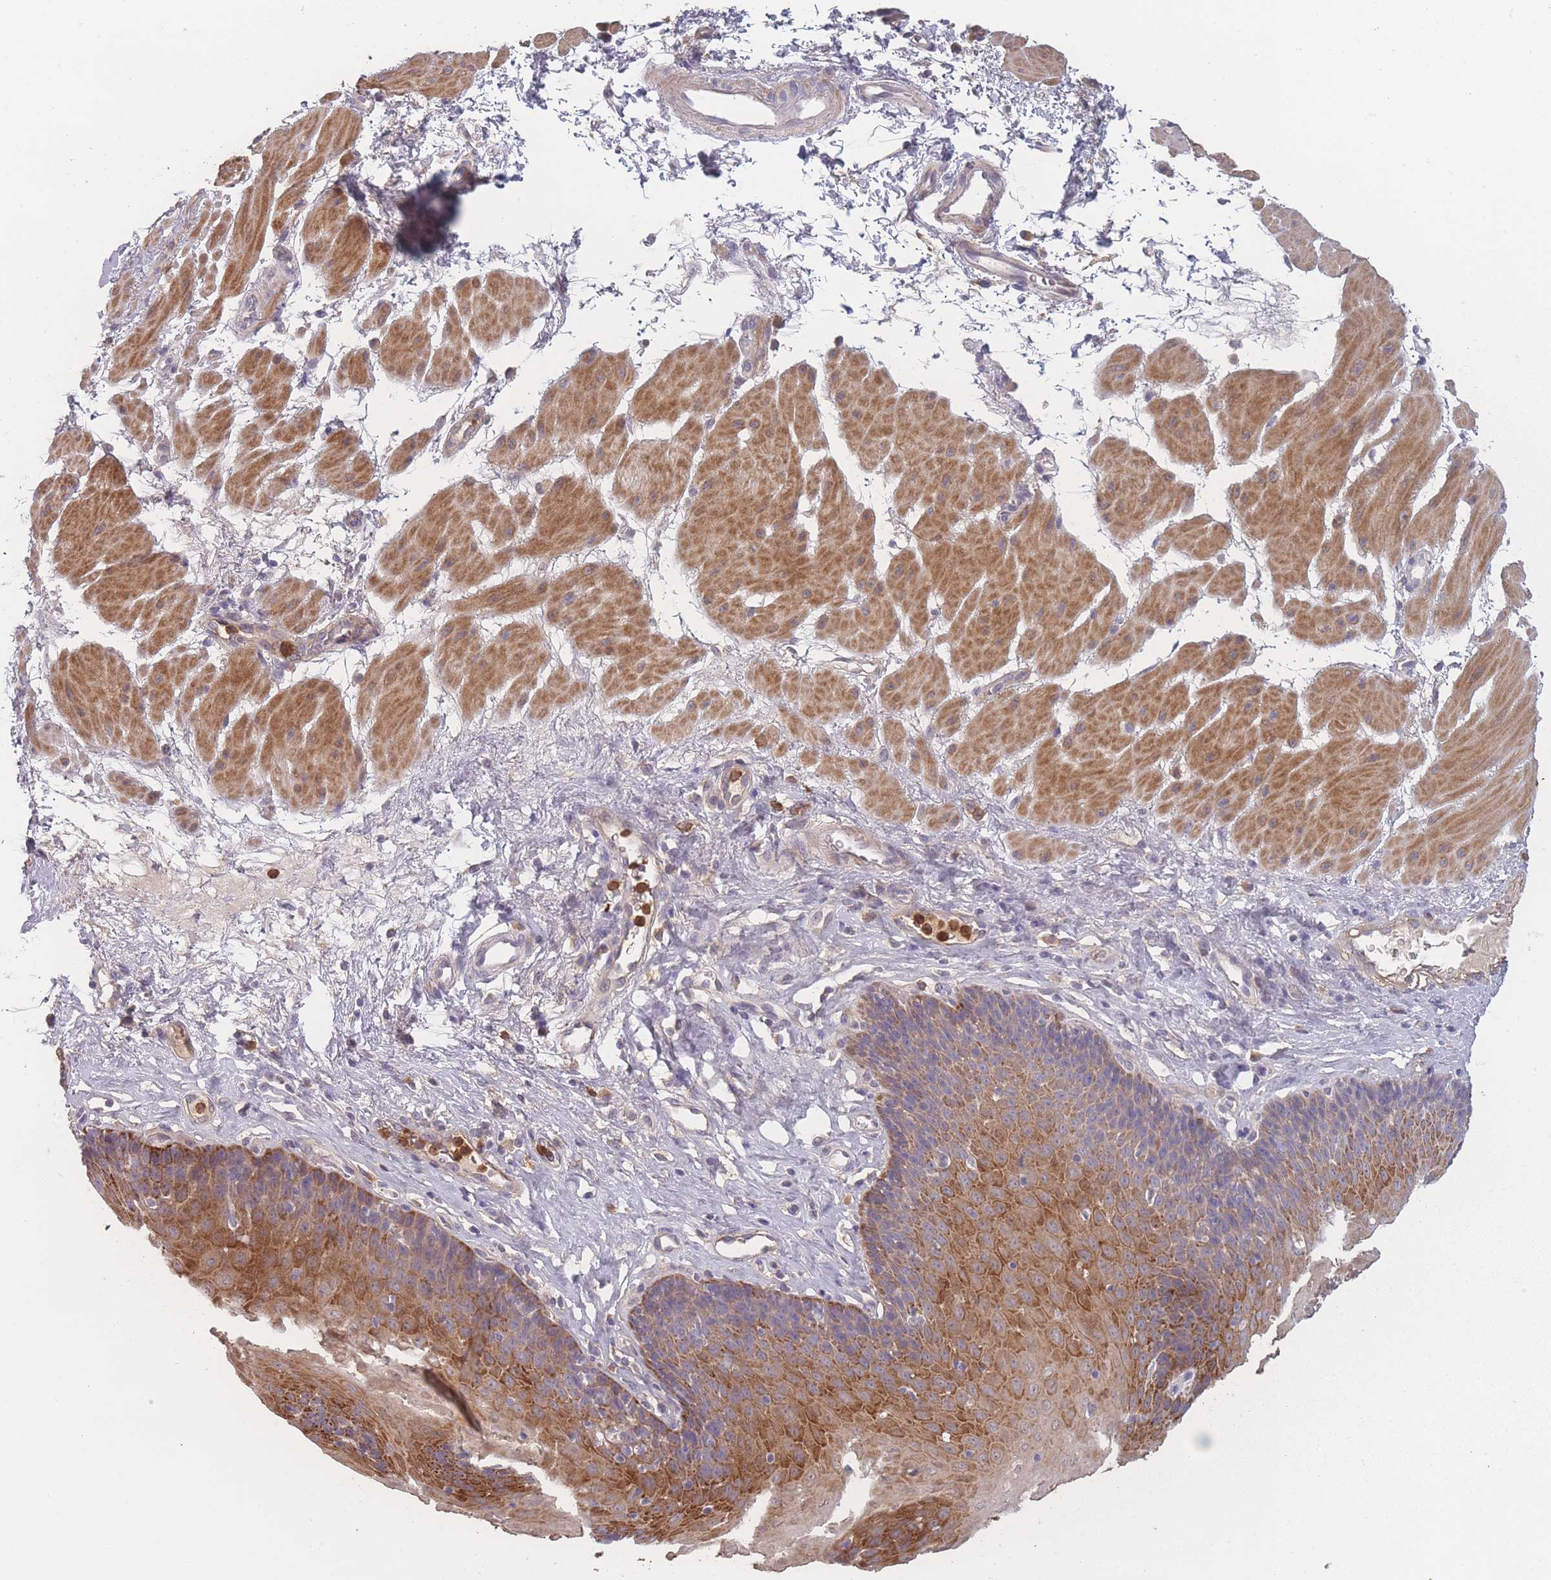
{"staining": {"intensity": "strong", "quantity": "<25%", "location": "cytoplasmic/membranous"}, "tissue": "esophagus", "cell_type": "Squamous epithelial cells", "image_type": "normal", "snomed": [{"axis": "morphology", "description": "Normal tissue, NOS"}, {"axis": "topography", "description": "Esophagus"}], "caption": "The immunohistochemical stain shows strong cytoplasmic/membranous expression in squamous epithelial cells of normal esophagus.", "gene": "BST1", "patient": {"sex": "female", "age": 66}}